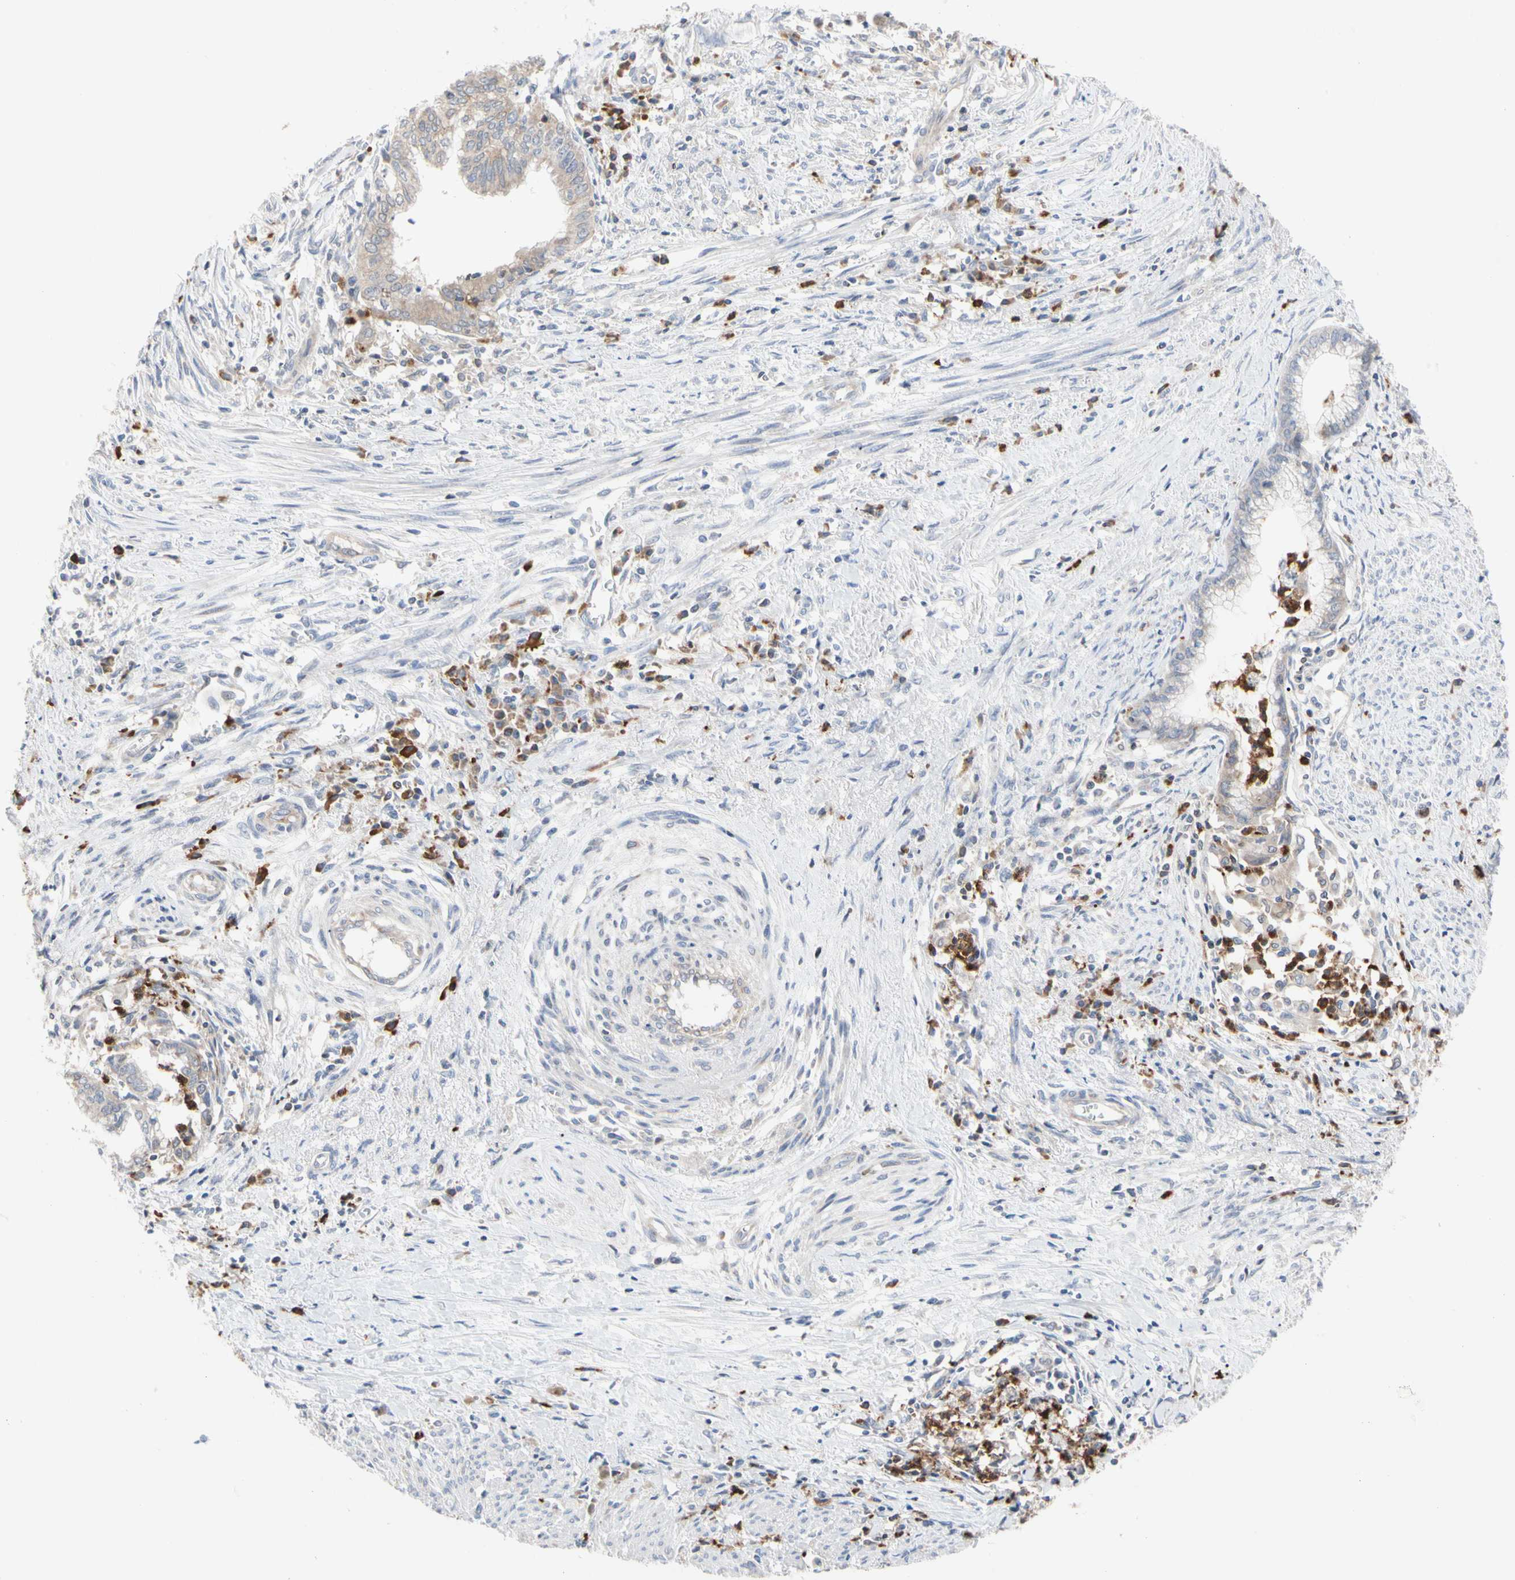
{"staining": {"intensity": "weak", "quantity": "25%-75%", "location": "cytoplasmic/membranous"}, "tissue": "endometrial cancer", "cell_type": "Tumor cells", "image_type": "cancer", "snomed": [{"axis": "morphology", "description": "Necrosis, NOS"}, {"axis": "morphology", "description": "Adenocarcinoma, NOS"}, {"axis": "topography", "description": "Endometrium"}], "caption": "Tumor cells exhibit weak cytoplasmic/membranous expression in approximately 25%-75% of cells in endometrial cancer (adenocarcinoma).", "gene": "MCL1", "patient": {"sex": "female", "age": 79}}